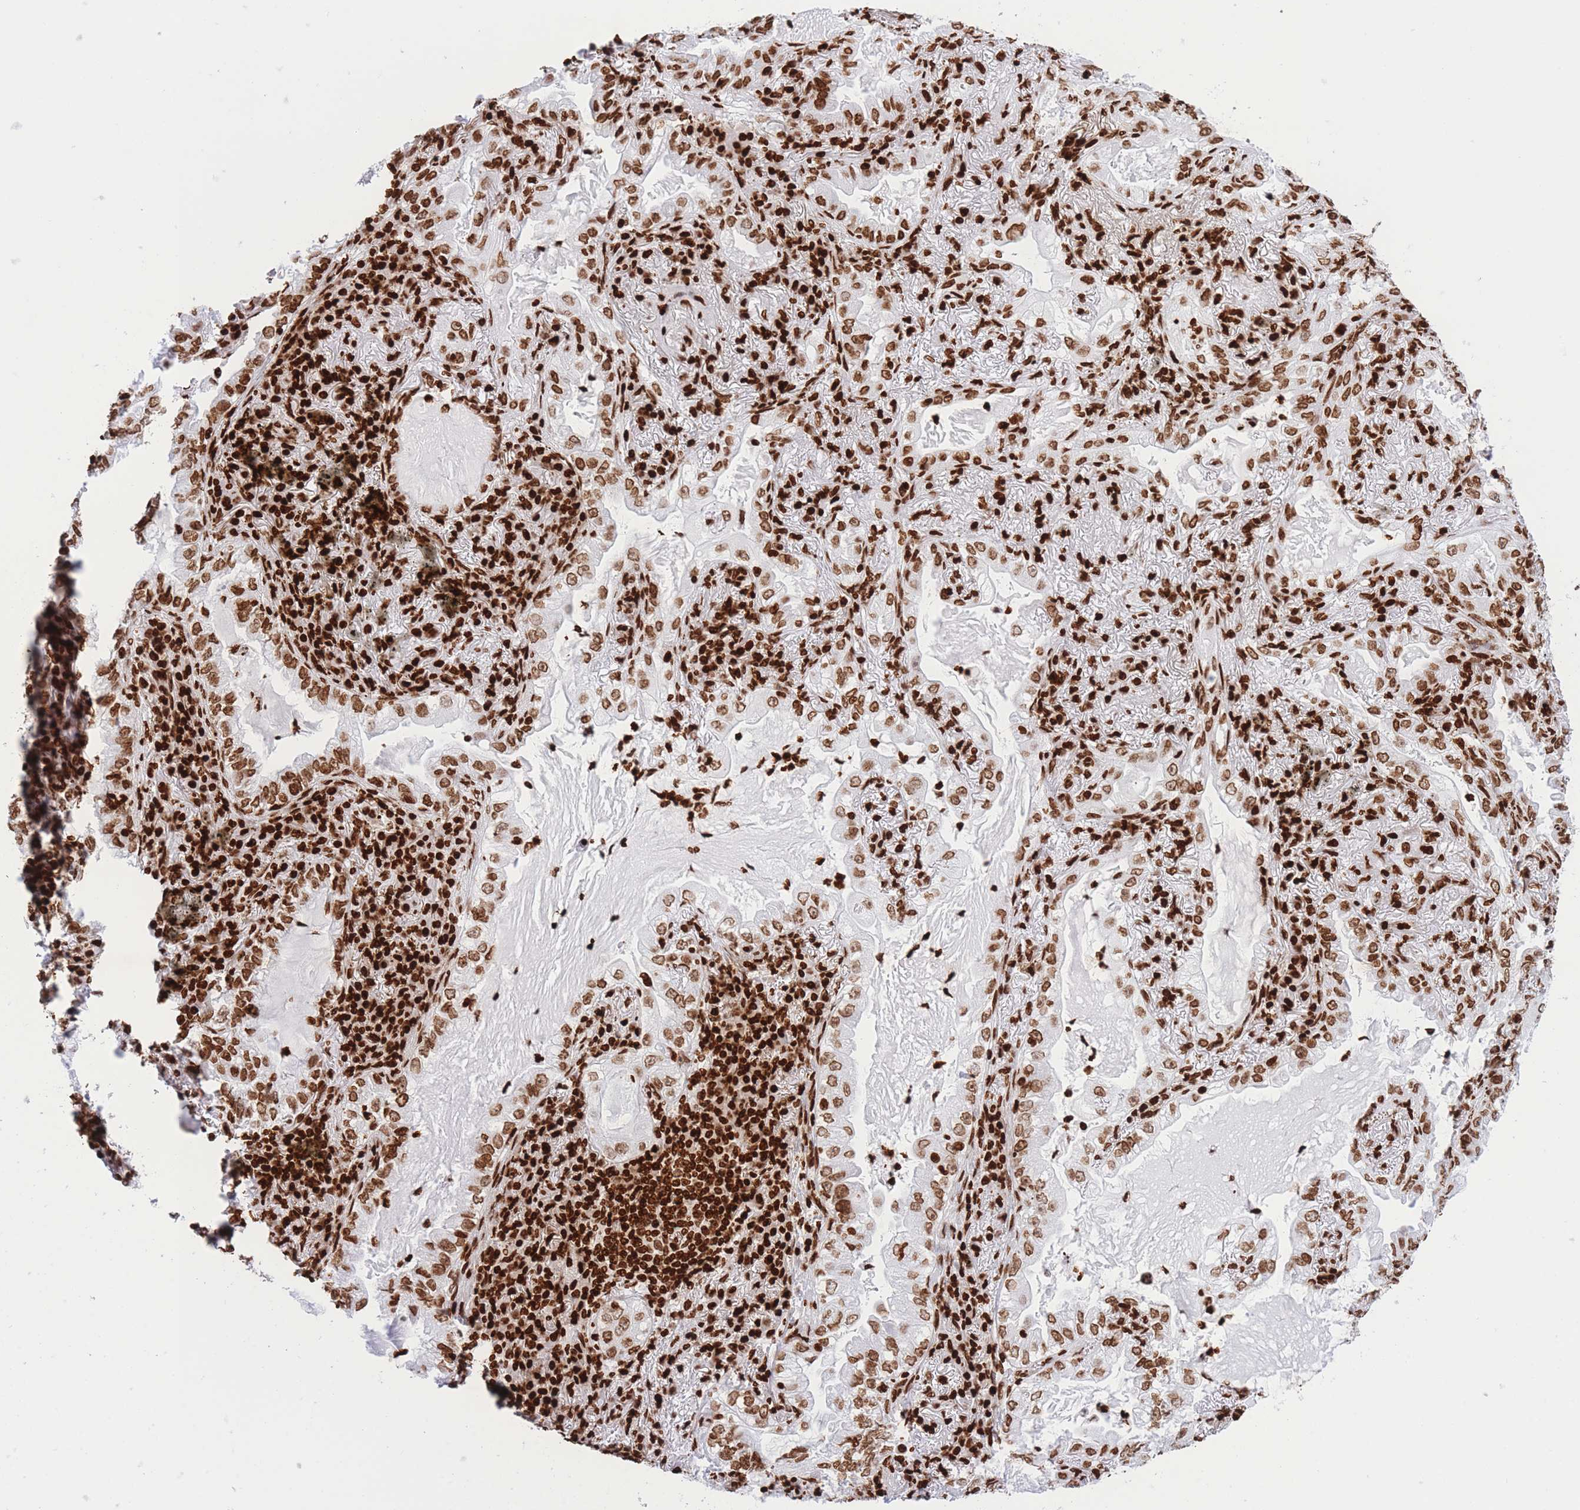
{"staining": {"intensity": "moderate", "quantity": ">75%", "location": "nuclear"}, "tissue": "lung cancer", "cell_type": "Tumor cells", "image_type": "cancer", "snomed": [{"axis": "morphology", "description": "Adenocarcinoma, NOS"}, {"axis": "topography", "description": "Lung"}], "caption": "The image exhibits immunohistochemical staining of lung cancer. There is moderate nuclear expression is identified in about >75% of tumor cells.", "gene": "H2BC11", "patient": {"sex": "female", "age": 73}}